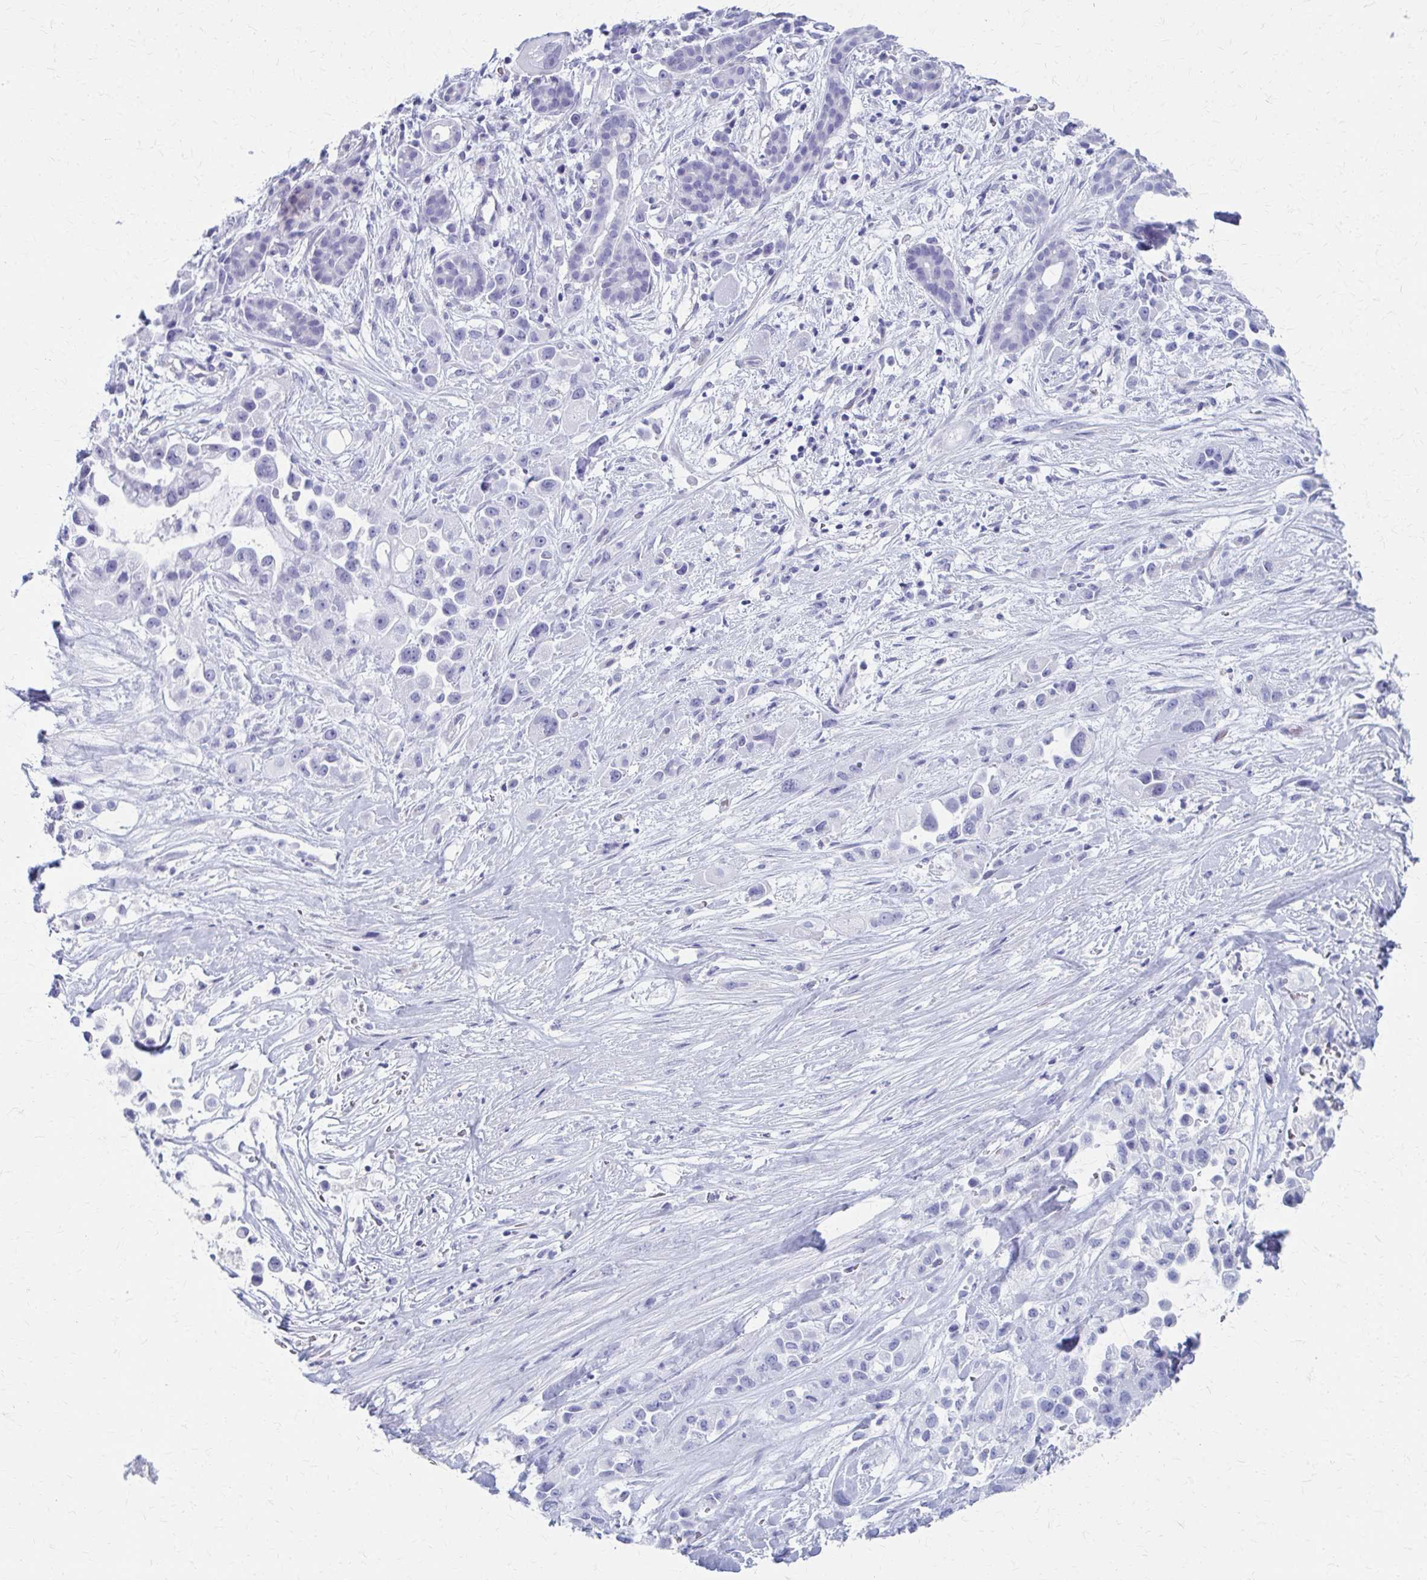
{"staining": {"intensity": "negative", "quantity": "none", "location": "none"}, "tissue": "pancreatic cancer", "cell_type": "Tumor cells", "image_type": "cancer", "snomed": [{"axis": "morphology", "description": "Adenocarcinoma, NOS"}, {"axis": "topography", "description": "Pancreas"}], "caption": "Immunohistochemistry of human pancreatic adenocarcinoma reveals no positivity in tumor cells.", "gene": "CELF5", "patient": {"sex": "male", "age": 44}}